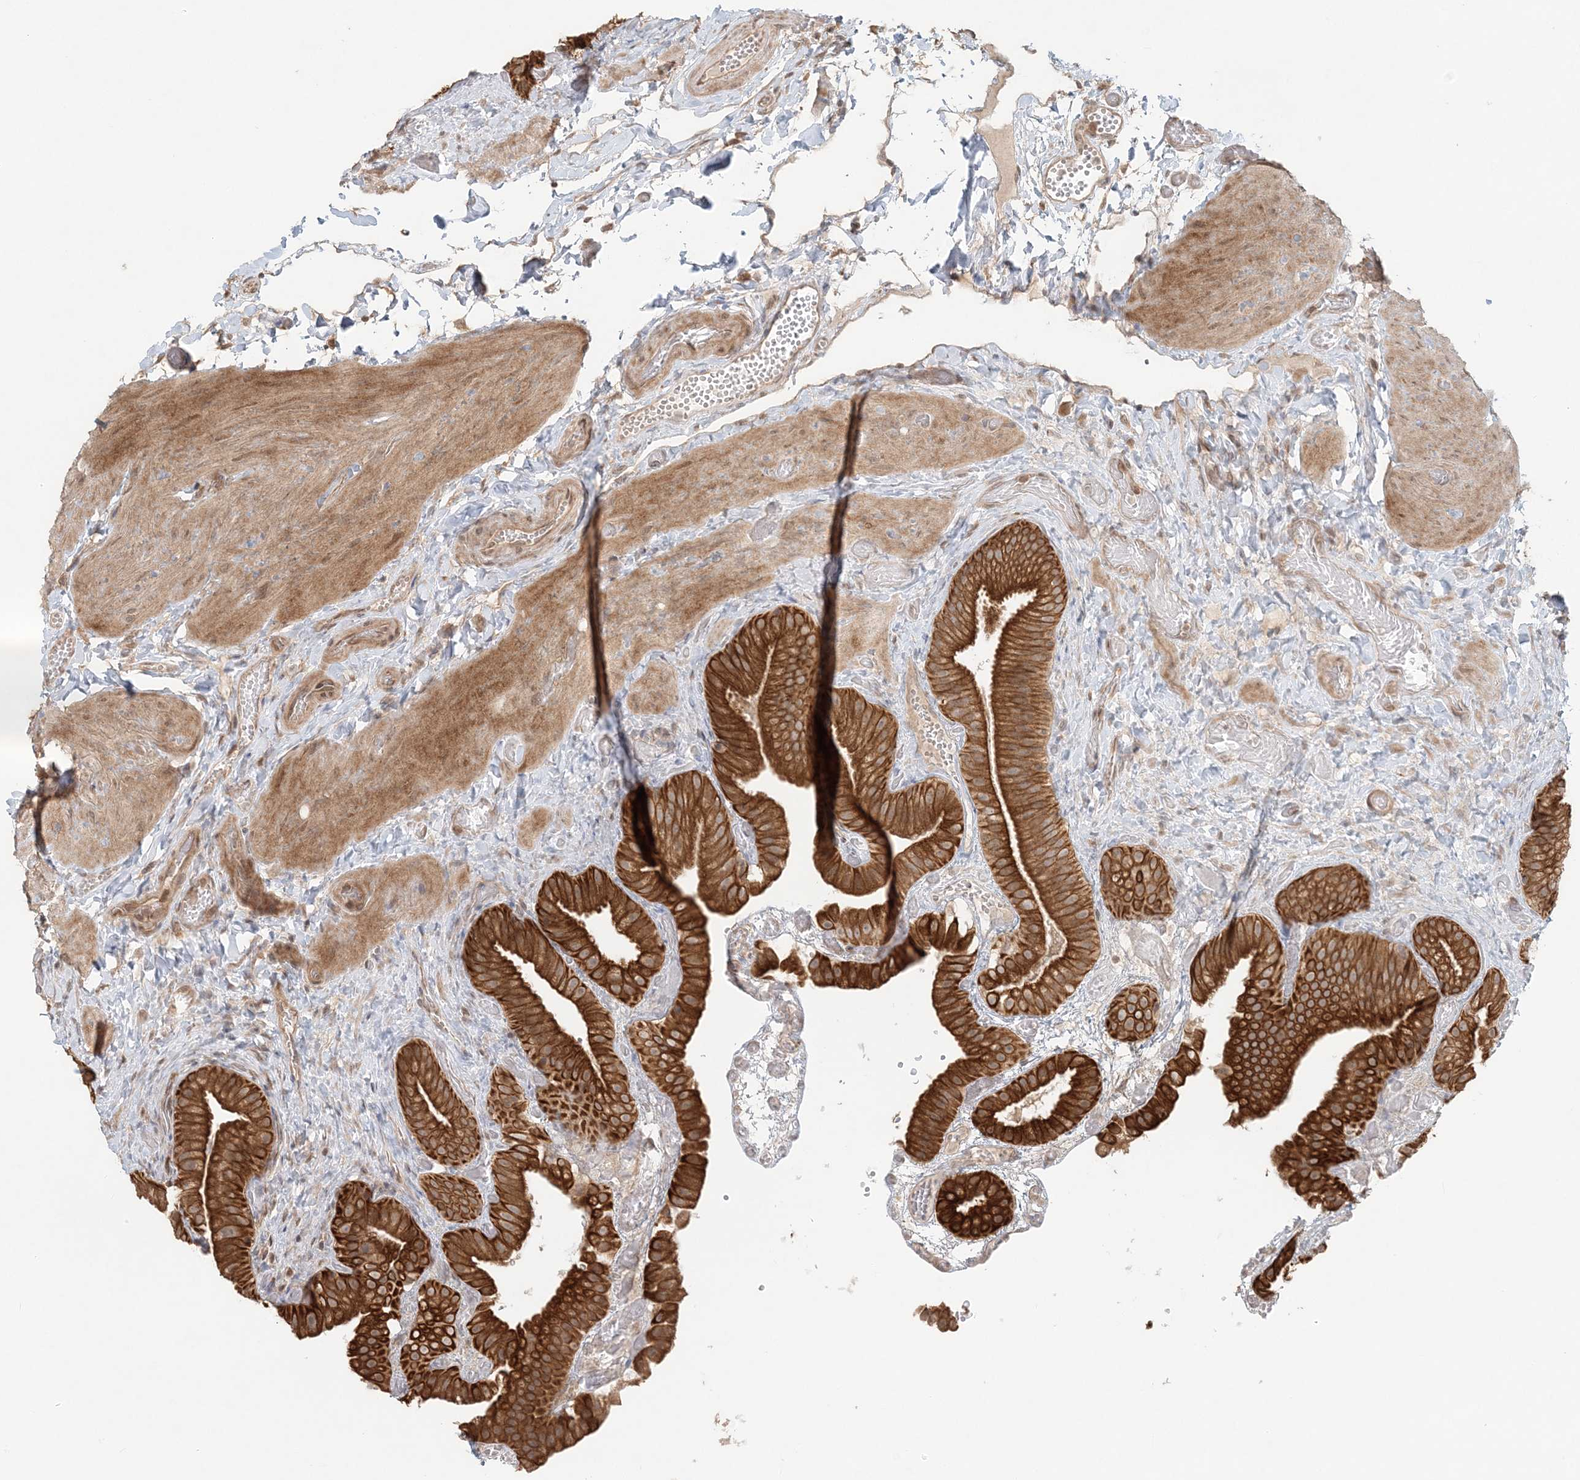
{"staining": {"intensity": "strong", "quantity": ">75%", "location": "cytoplasmic/membranous"}, "tissue": "gallbladder", "cell_type": "Glandular cells", "image_type": "normal", "snomed": [{"axis": "morphology", "description": "Normal tissue, NOS"}, {"axis": "topography", "description": "Gallbladder"}], "caption": "Immunohistochemistry image of normal gallbladder stained for a protein (brown), which shows high levels of strong cytoplasmic/membranous expression in about >75% of glandular cells.", "gene": "KIAA0232", "patient": {"sex": "female", "age": 64}}